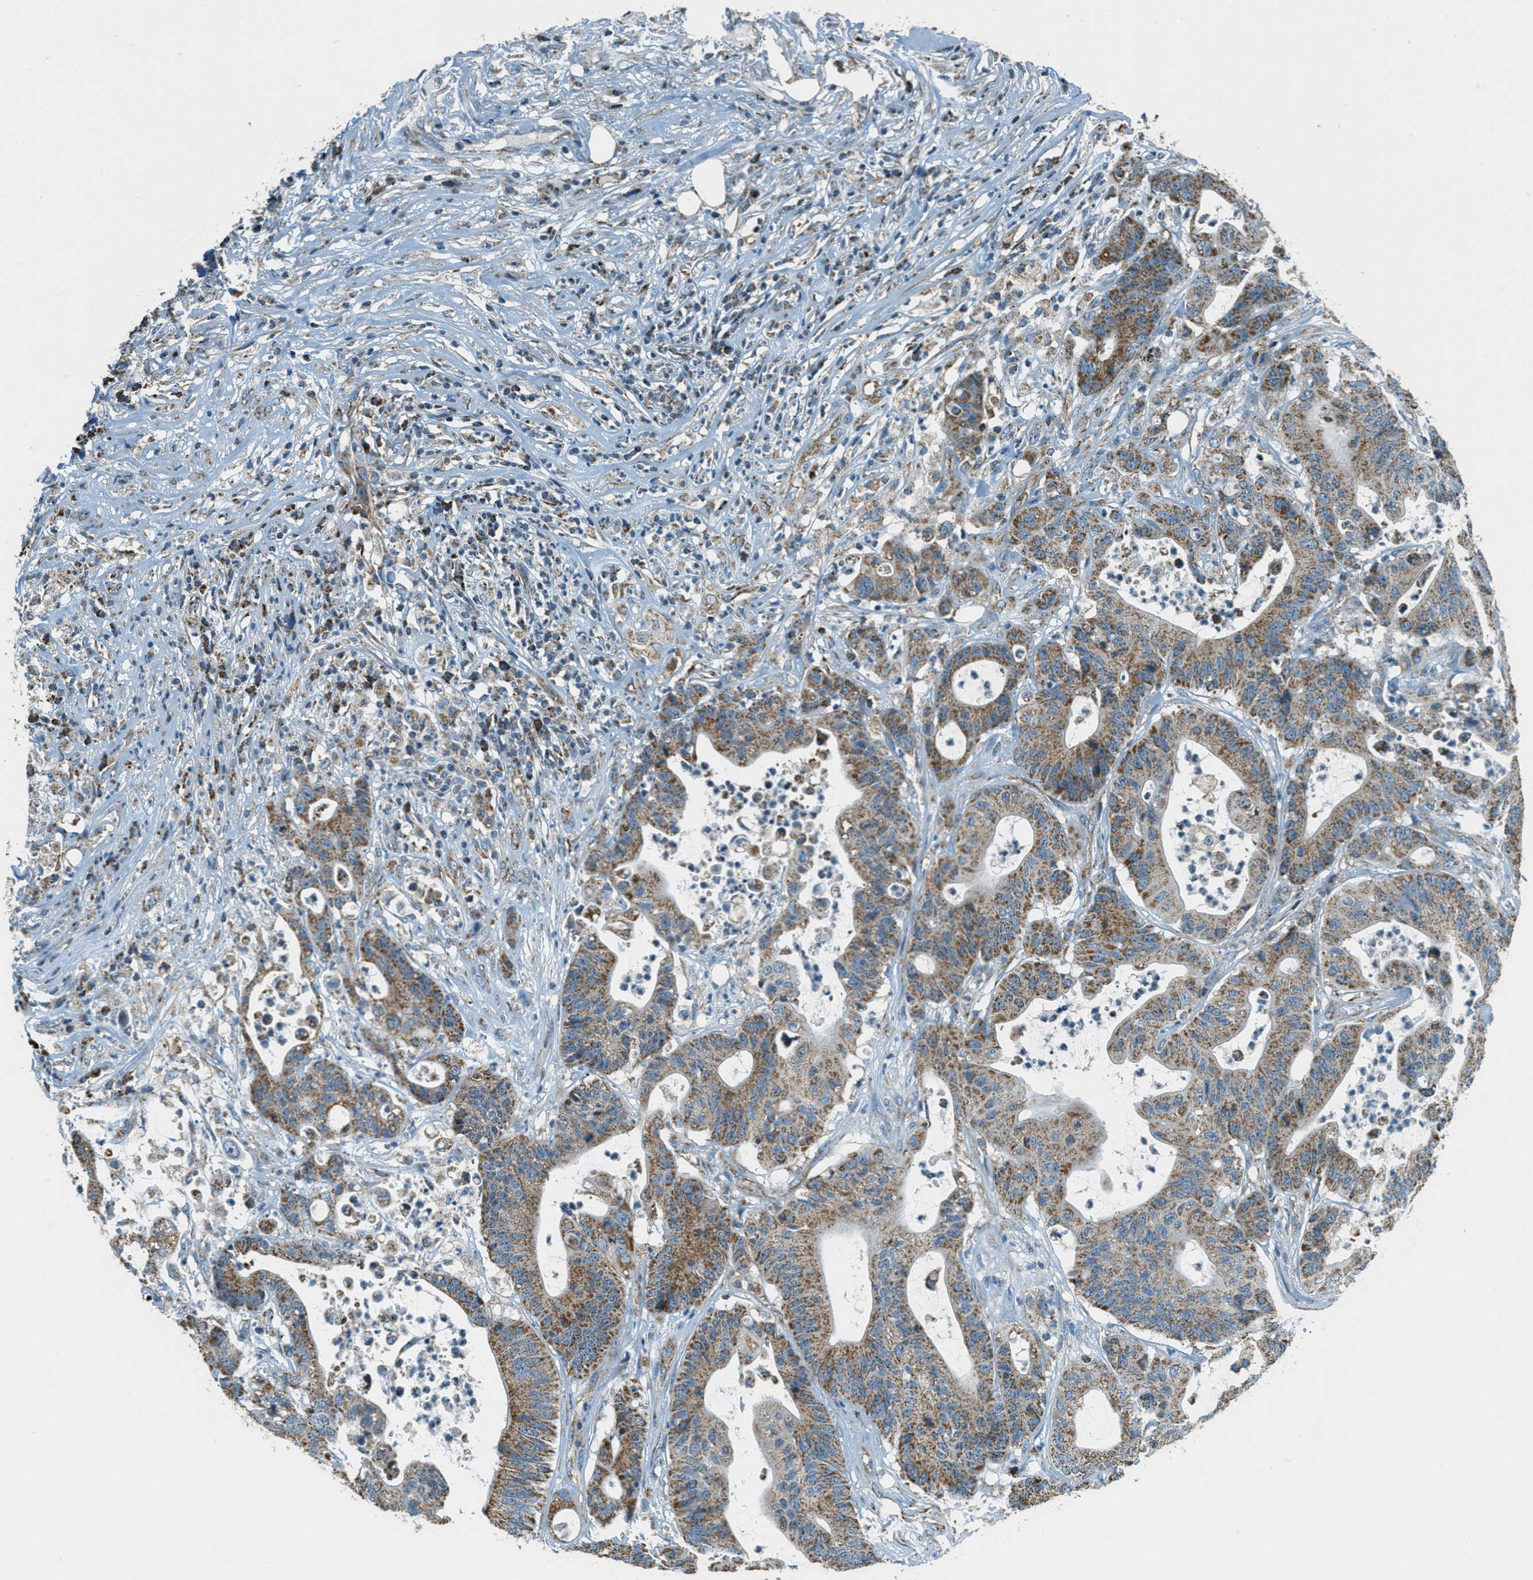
{"staining": {"intensity": "moderate", "quantity": ">75%", "location": "cytoplasmic/membranous"}, "tissue": "colorectal cancer", "cell_type": "Tumor cells", "image_type": "cancer", "snomed": [{"axis": "morphology", "description": "Adenocarcinoma, NOS"}, {"axis": "topography", "description": "Colon"}], "caption": "DAB immunohistochemical staining of human adenocarcinoma (colorectal) demonstrates moderate cytoplasmic/membranous protein expression in approximately >75% of tumor cells.", "gene": "CHST15", "patient": {"sex": "female", "age": 84}}